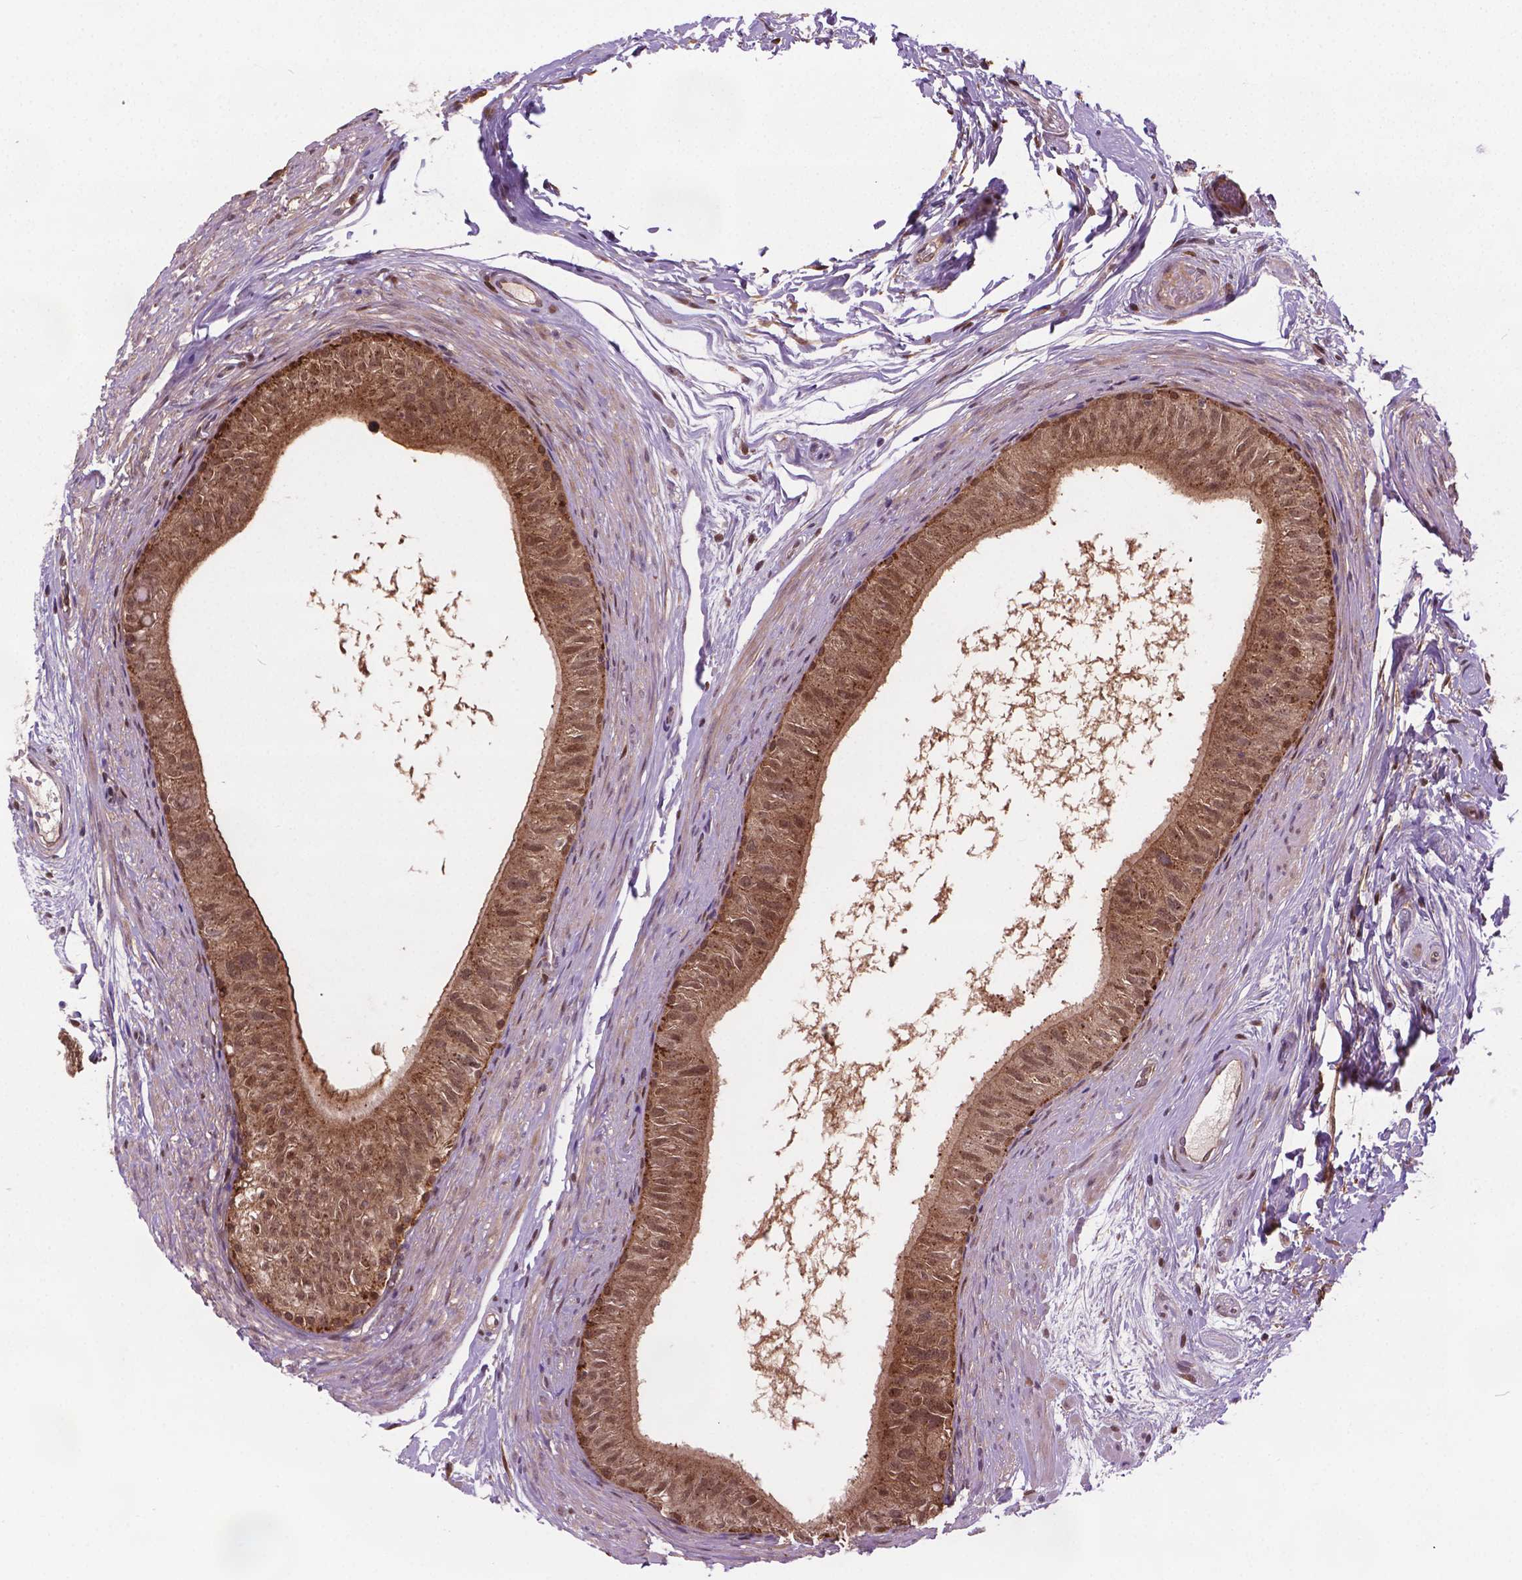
{"staining": {"intensity": "moderate", "quantity": ">75%", "location": "cytoplasmic/membranous,nuclear"}, "tissue": "epididymis", "cell_type": "Glandular cells", "image_type": "normal", "snomed": [{"axis": "morphology", "description": "Normal tissue, NOS"}, {"axis": "topography", "description": "Epididymis"}], "caption": "Benign epididymis shows moderate cytoplasmic/membranous,nuclear staining in approximately >75% of glandular cells.", "gene": "PLIN3", "patient": {"sex": "male", "age": 36}}